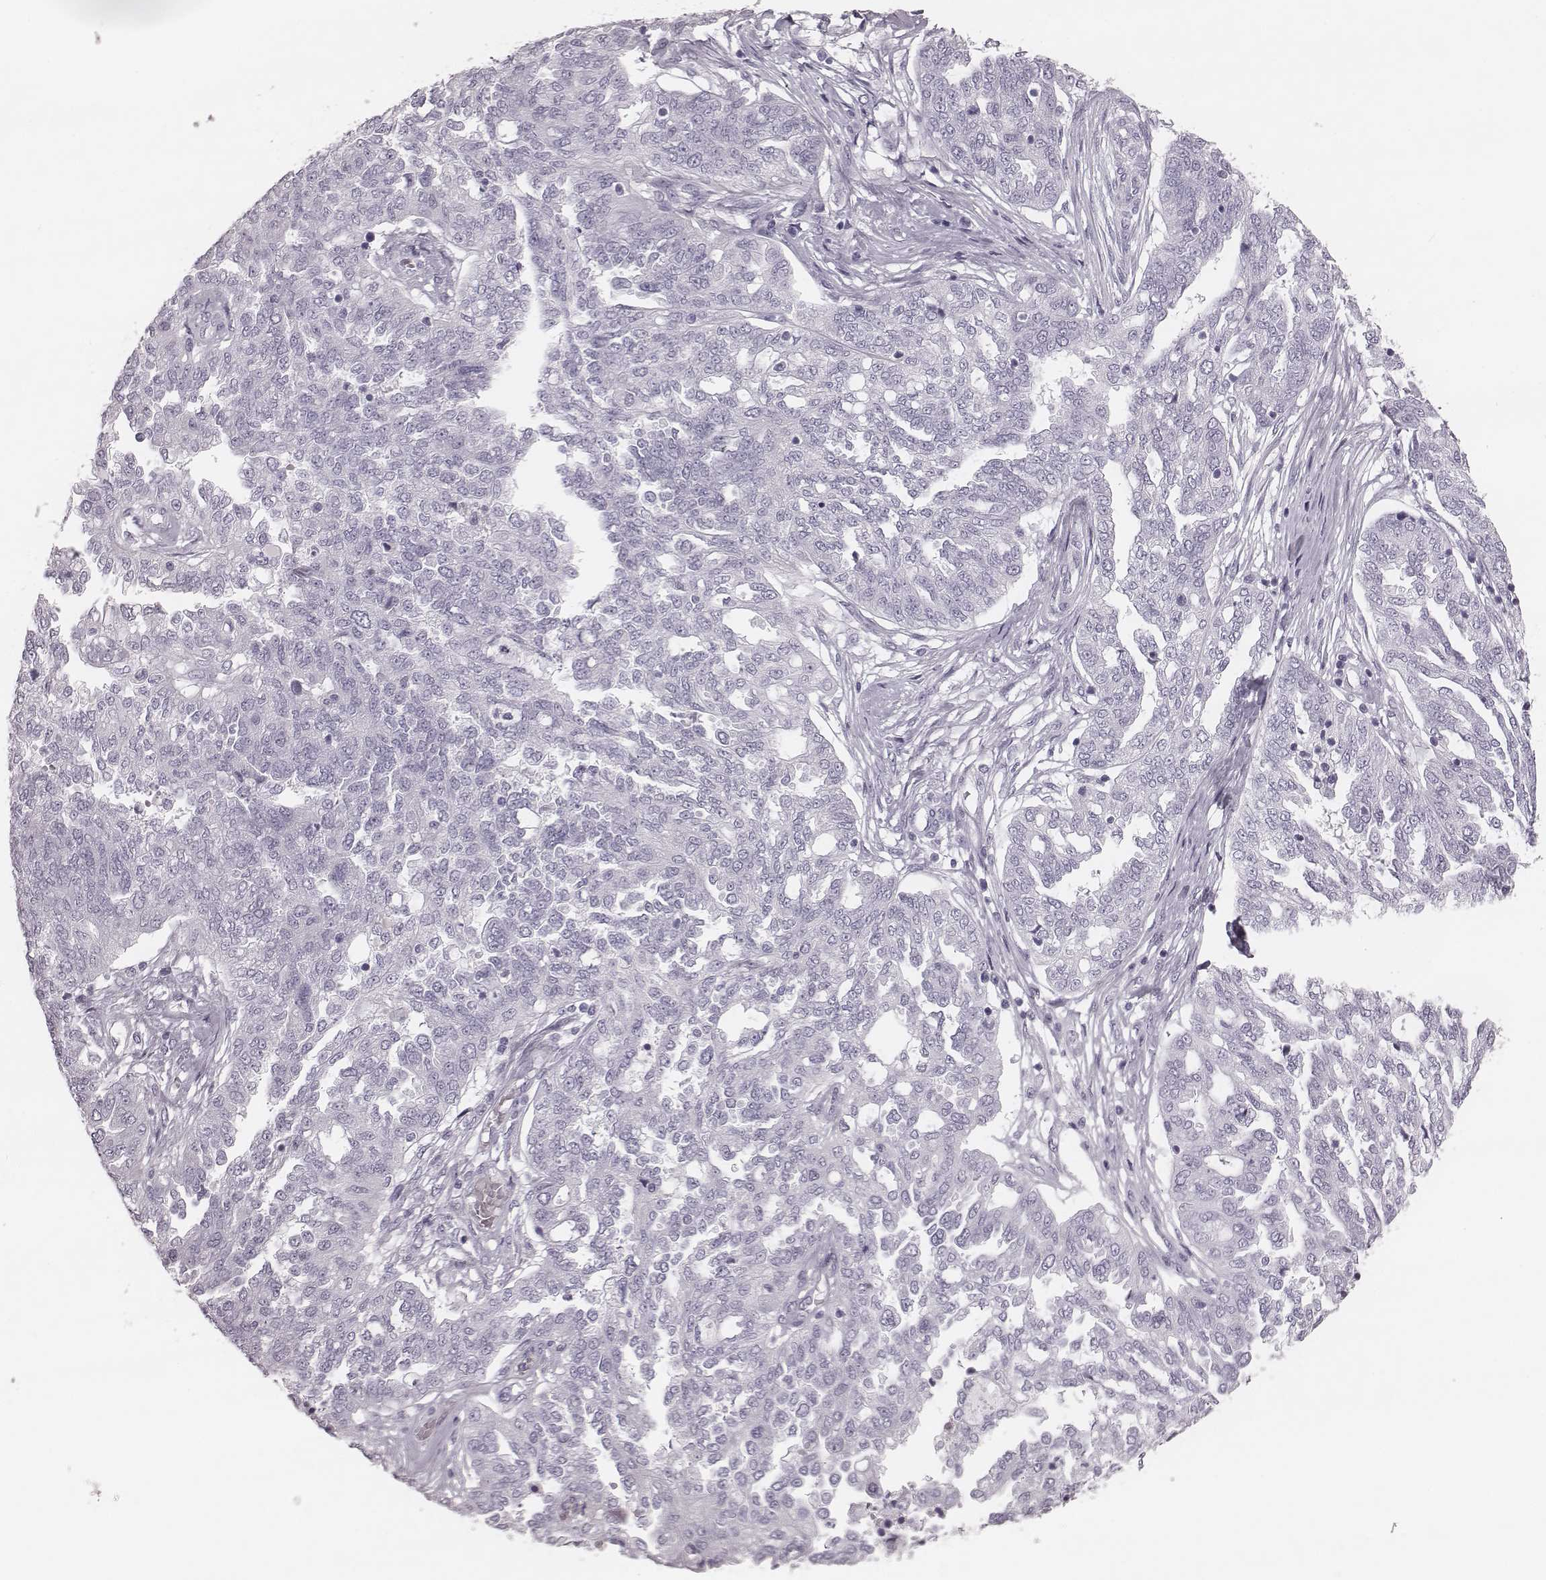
{"staining": {"intensity": "negative", "quantity": "none", "location": "none"}, "tissue": "ovarian cancer", "cell_type": "Tumor cells", "image_type": "cancer", "snomed": [{"axis": "morphology", "description": "Cystadenocarcinoma, serous, NOS"}, {"axis": "topography", "description": "Ovary"}], "caption": "Serous cystadenocarcinoma (ovarian) was stained to show a protein in brown. There is no significant expression in tumor cells. Nuclei are stained in blue.", "gene": "KRT74", "patient": {"sex": "female", "age": 67}}